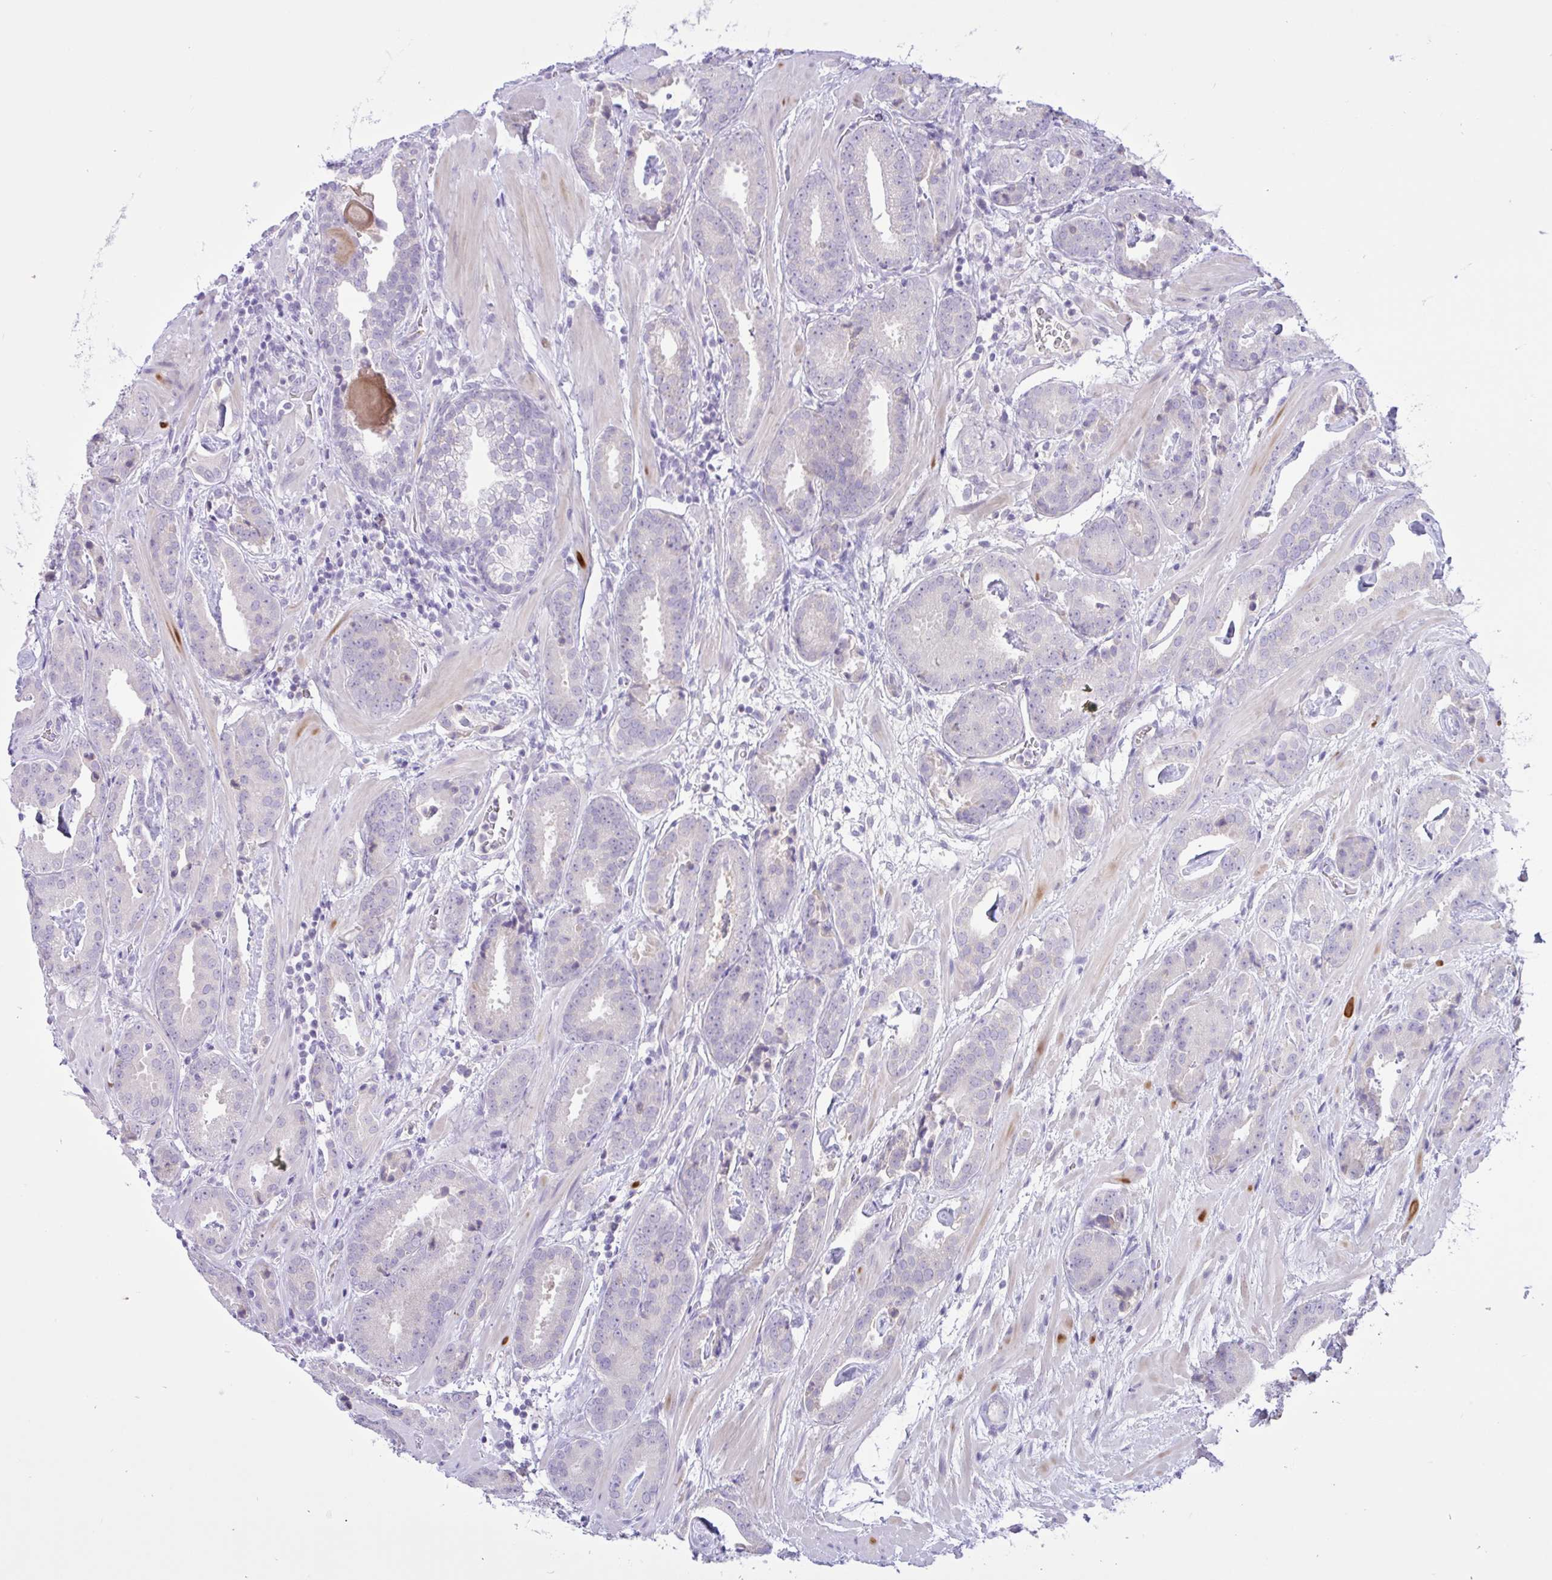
{"staining": {"intensity": "negative", "quantity": "none", "location": "none"}, "tissue": "prostate cancer", "cell_type": "Tumor cells", "image_type": "cancer", "snomed": [{"axis": "morphology", "description": "Adenocarcinoma, Low grade"}, {"axis": "topography", "description": "Prostate"}], "caption": "Immunohistochemical staining of human prostate cancer (adenocarcinoma (low-grade)) reveals no significant expression in tumor cells.", "gene": "ZNF101", "patient": {"sex": "male", "age": 62}}